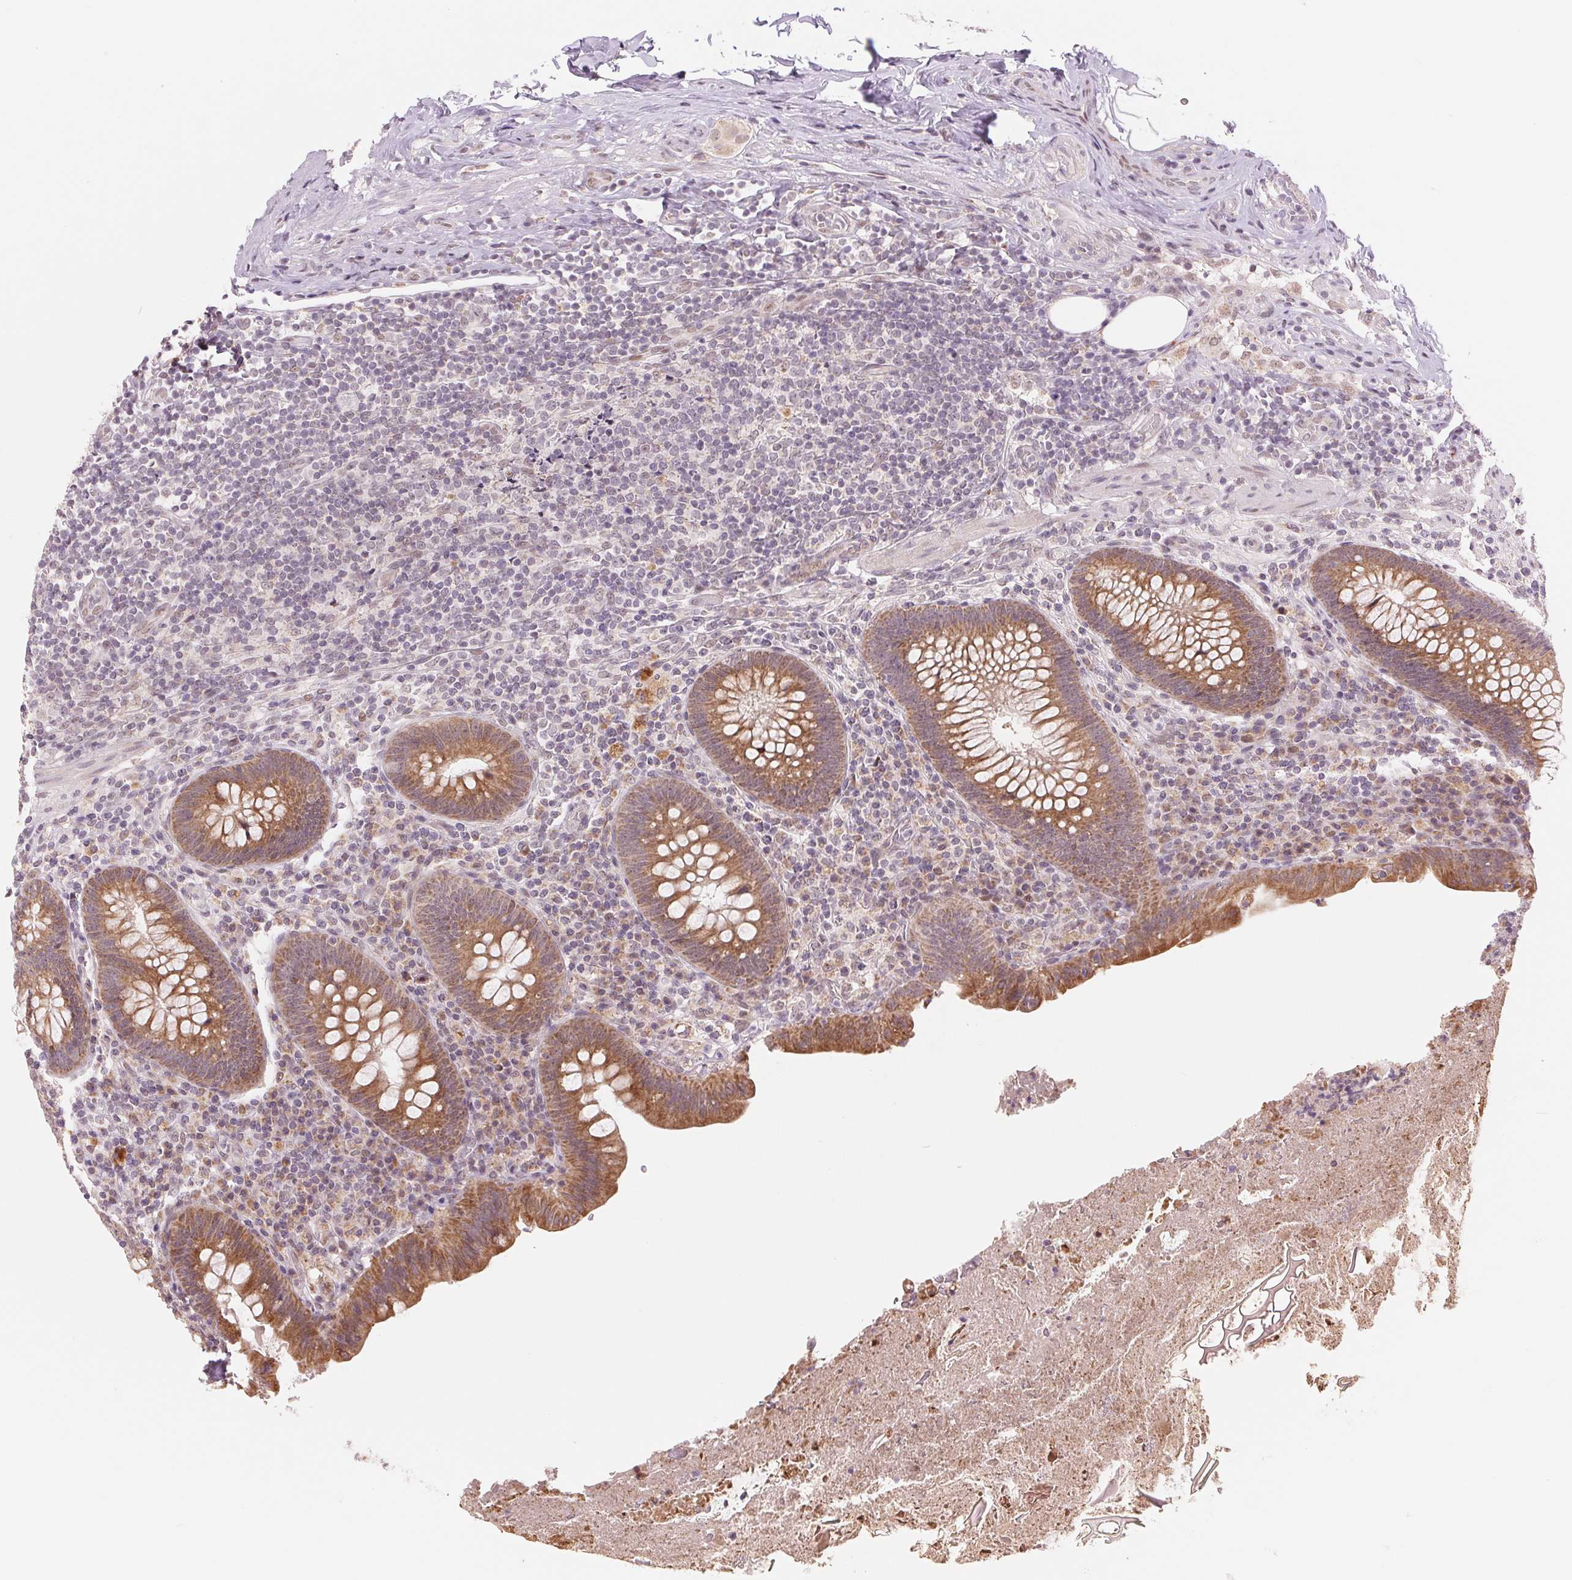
{"staining": {"intensity": "moderate", "quantity": ">75%", "location": "cytoplasmic/membranous"}, "tissue": "appendix", "cell_type": "Glandular cells", "image_type": "normal", "snomed": [{"axis": "morphology", "description": "Normal tissue, NOS"}, {"axis": "topography", "description": "Appendix"}], "caption": "Human appendix stained with a brown dye displays moderate cytoplasmic/membranous positive expression in about >75% of glandular cells.", "gene": "ARHGAP32", "patient": {"sex": "male", "age": 47}}